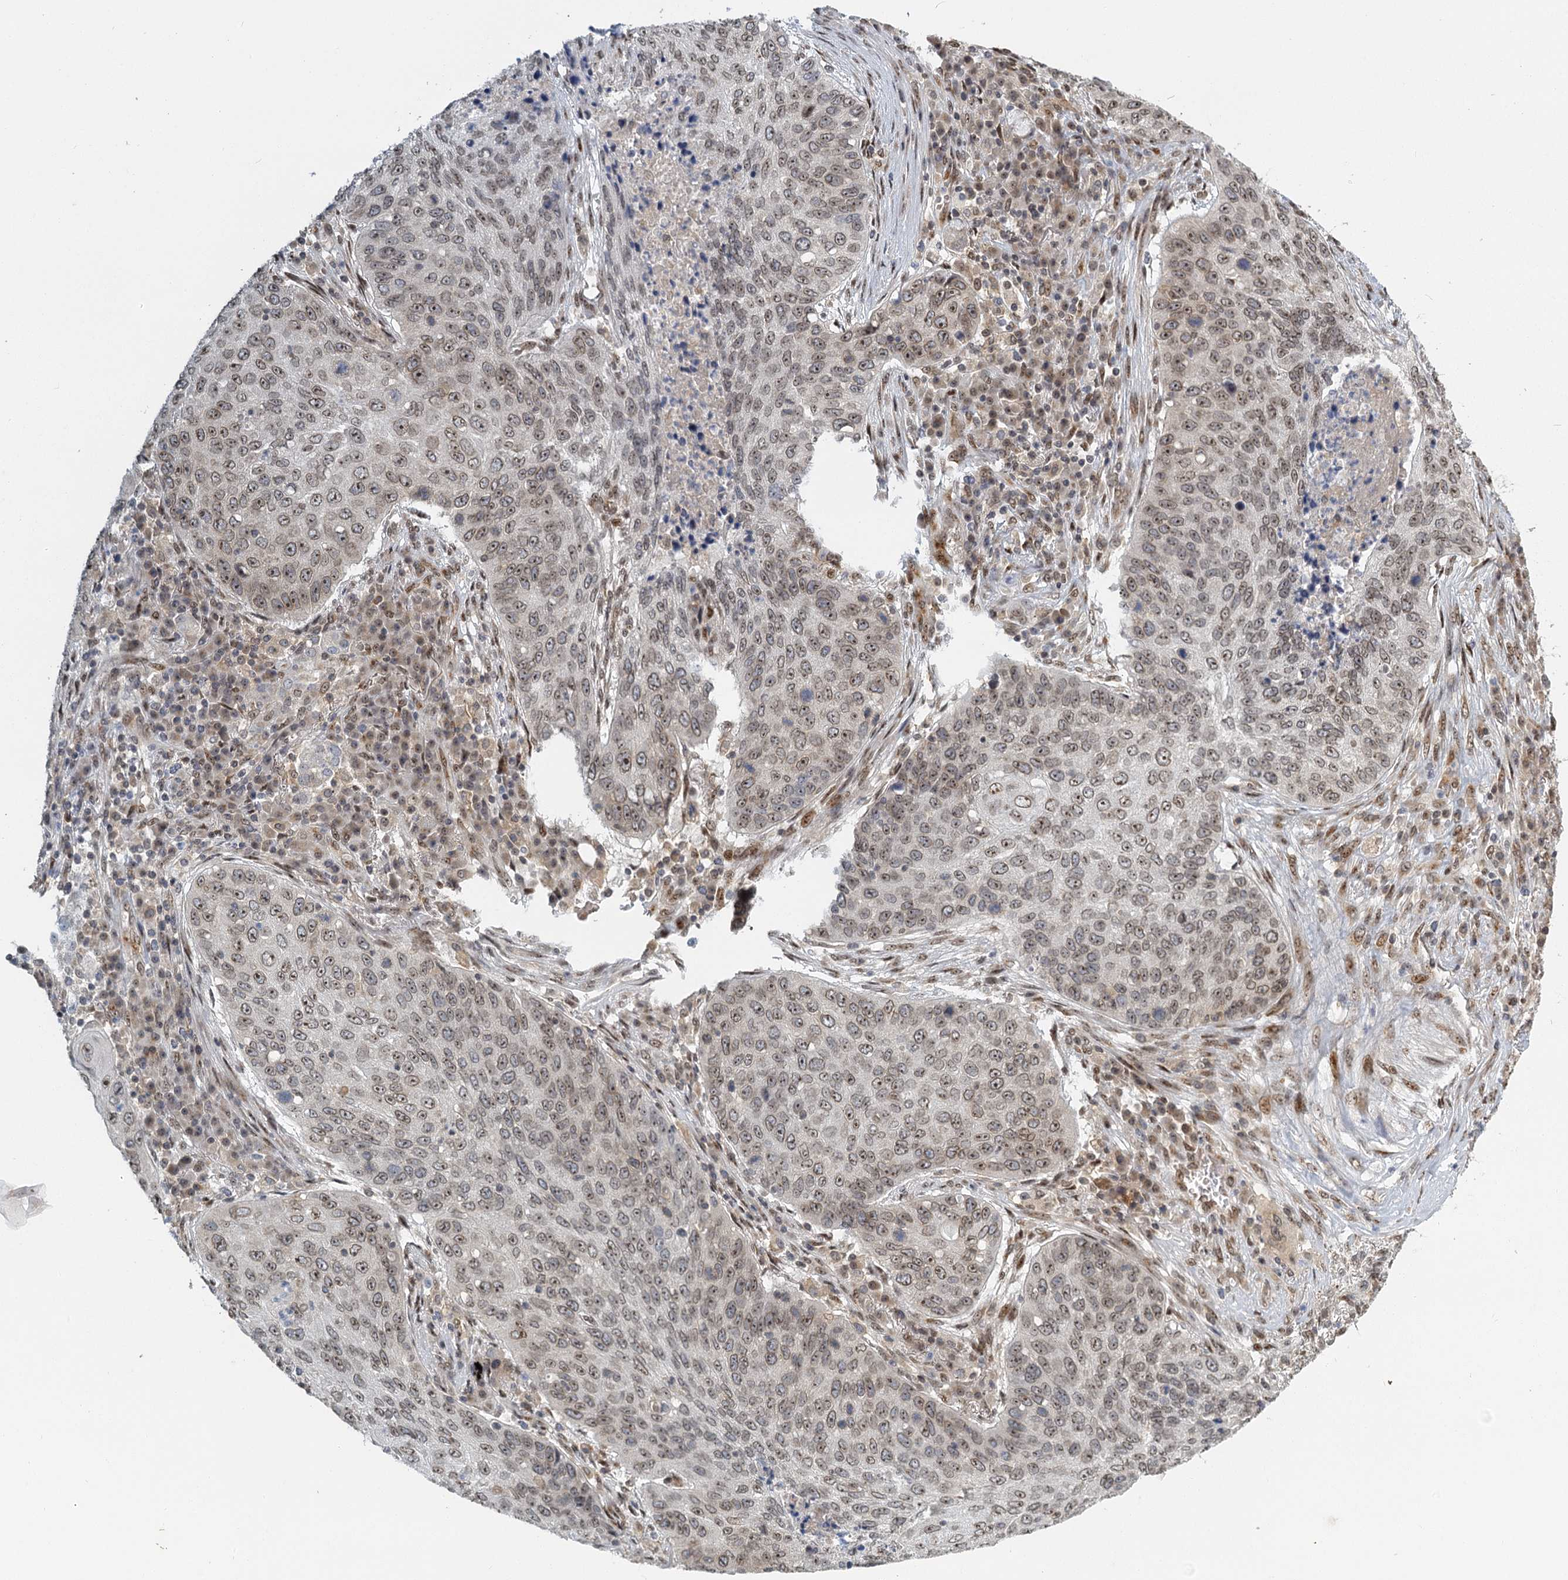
{"staining": {"intensity": "weak", "quantity": "<25%", "location": "nuclear"}, "tissue": "lung cancer", "cell_type": "Tumor cells", "image_type": "cancer", "snomed": [{"axis": "morphology", "description": "Squamous cell carcinoma, NOS"}, {"axis": "topography", "description": "Lung"}], "caption": "There is no significant staining in tumor cells of lung cancer.", "gene": "TREX1", "patient": {"sex": "female", "age": 63}}